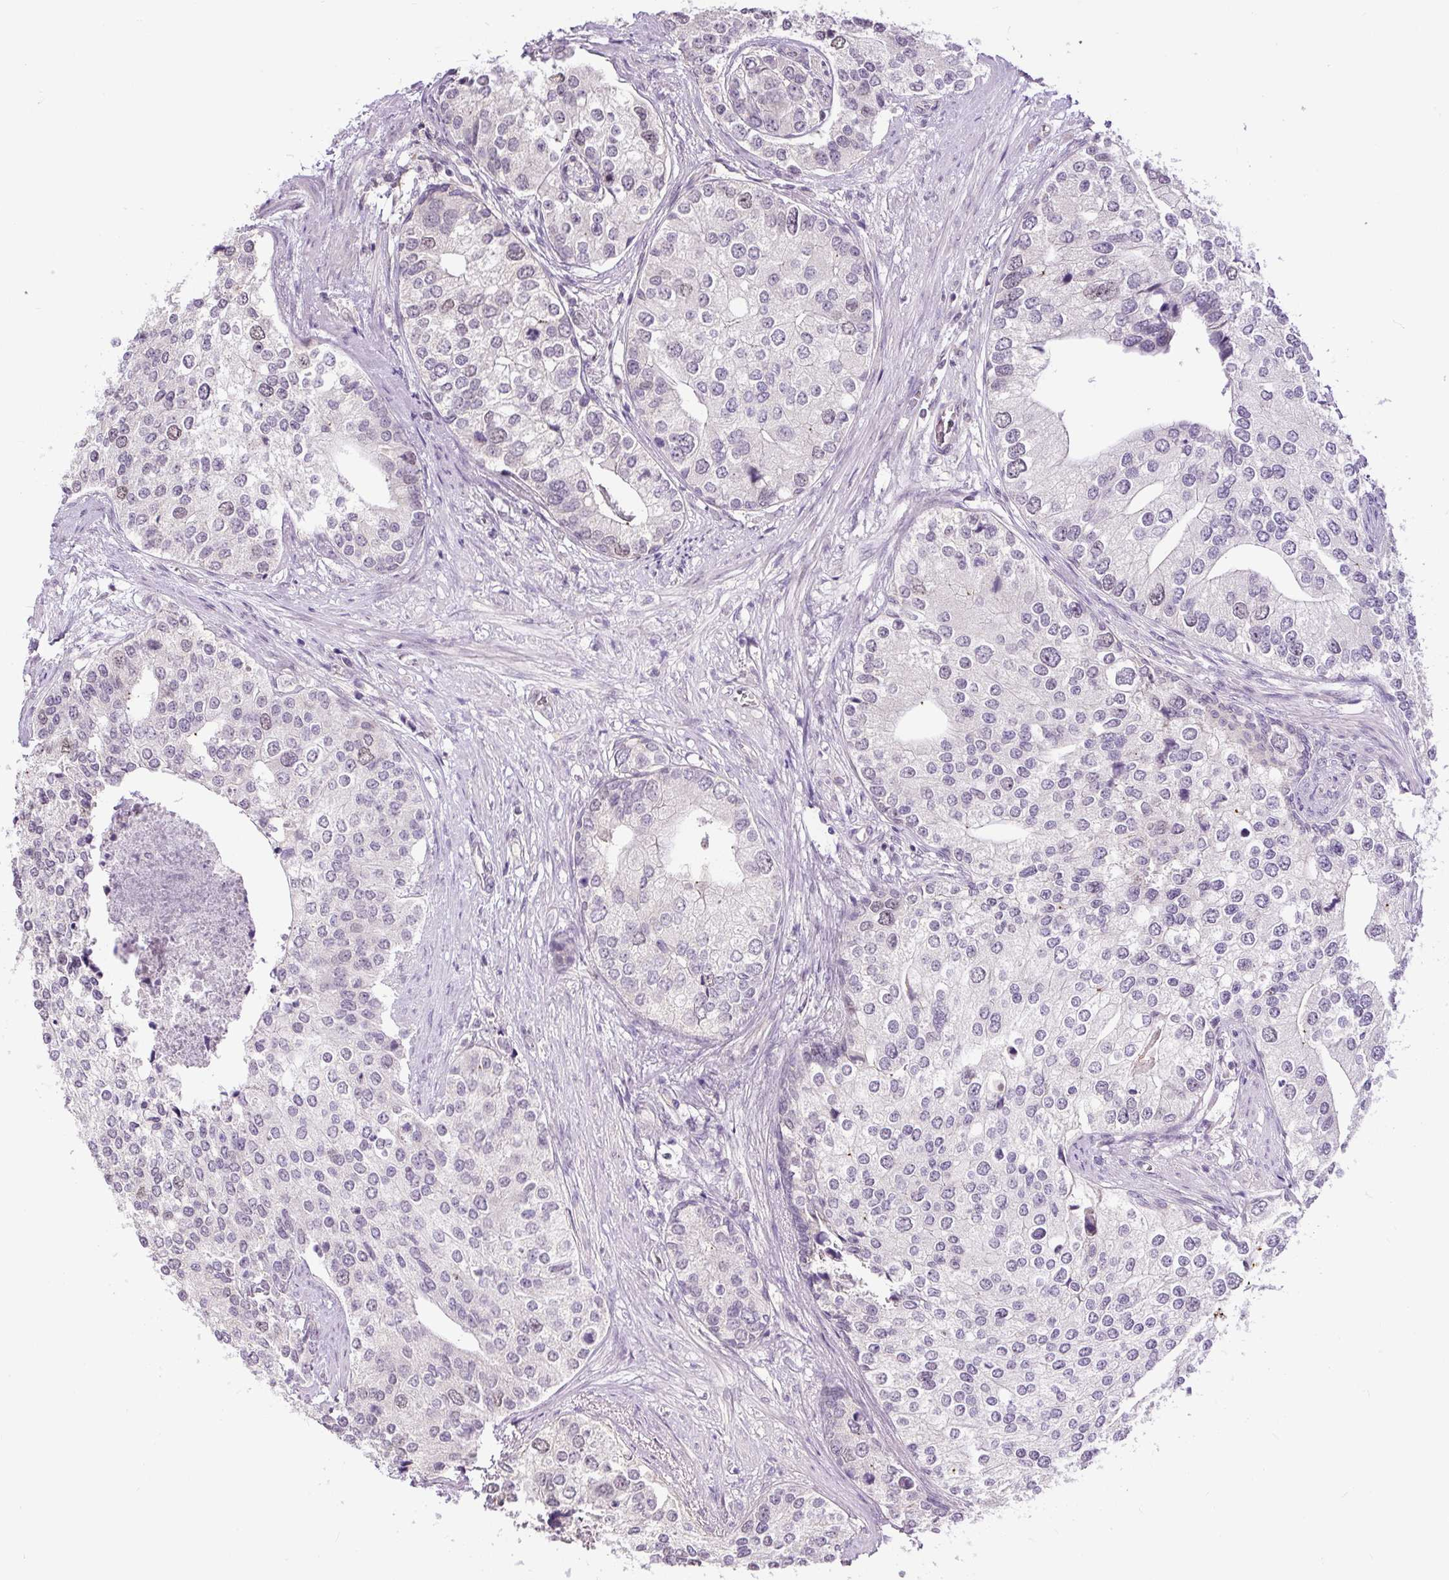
{"staining": {"intensity": "weak", "quantity": "<25%", "location": "nuclear"}, "tissue": "prostate cancer", "cell_type": "Tumor cells", "image_type": "cancer", "snomed": [{"axis": "morphology", "description": "Adenocarcinoma, High grade"}, {"axis": "topography", "description": "Prostate"}], "caption": "This histopathology image is of prostate cancer stained with immunohistochemistry to label a protein in brown with the nuclei are counter-stained blue. There is no expression in tumor cells.", "gene": "RACGAP1", "patient": {"sex": "male", "age": 62}}